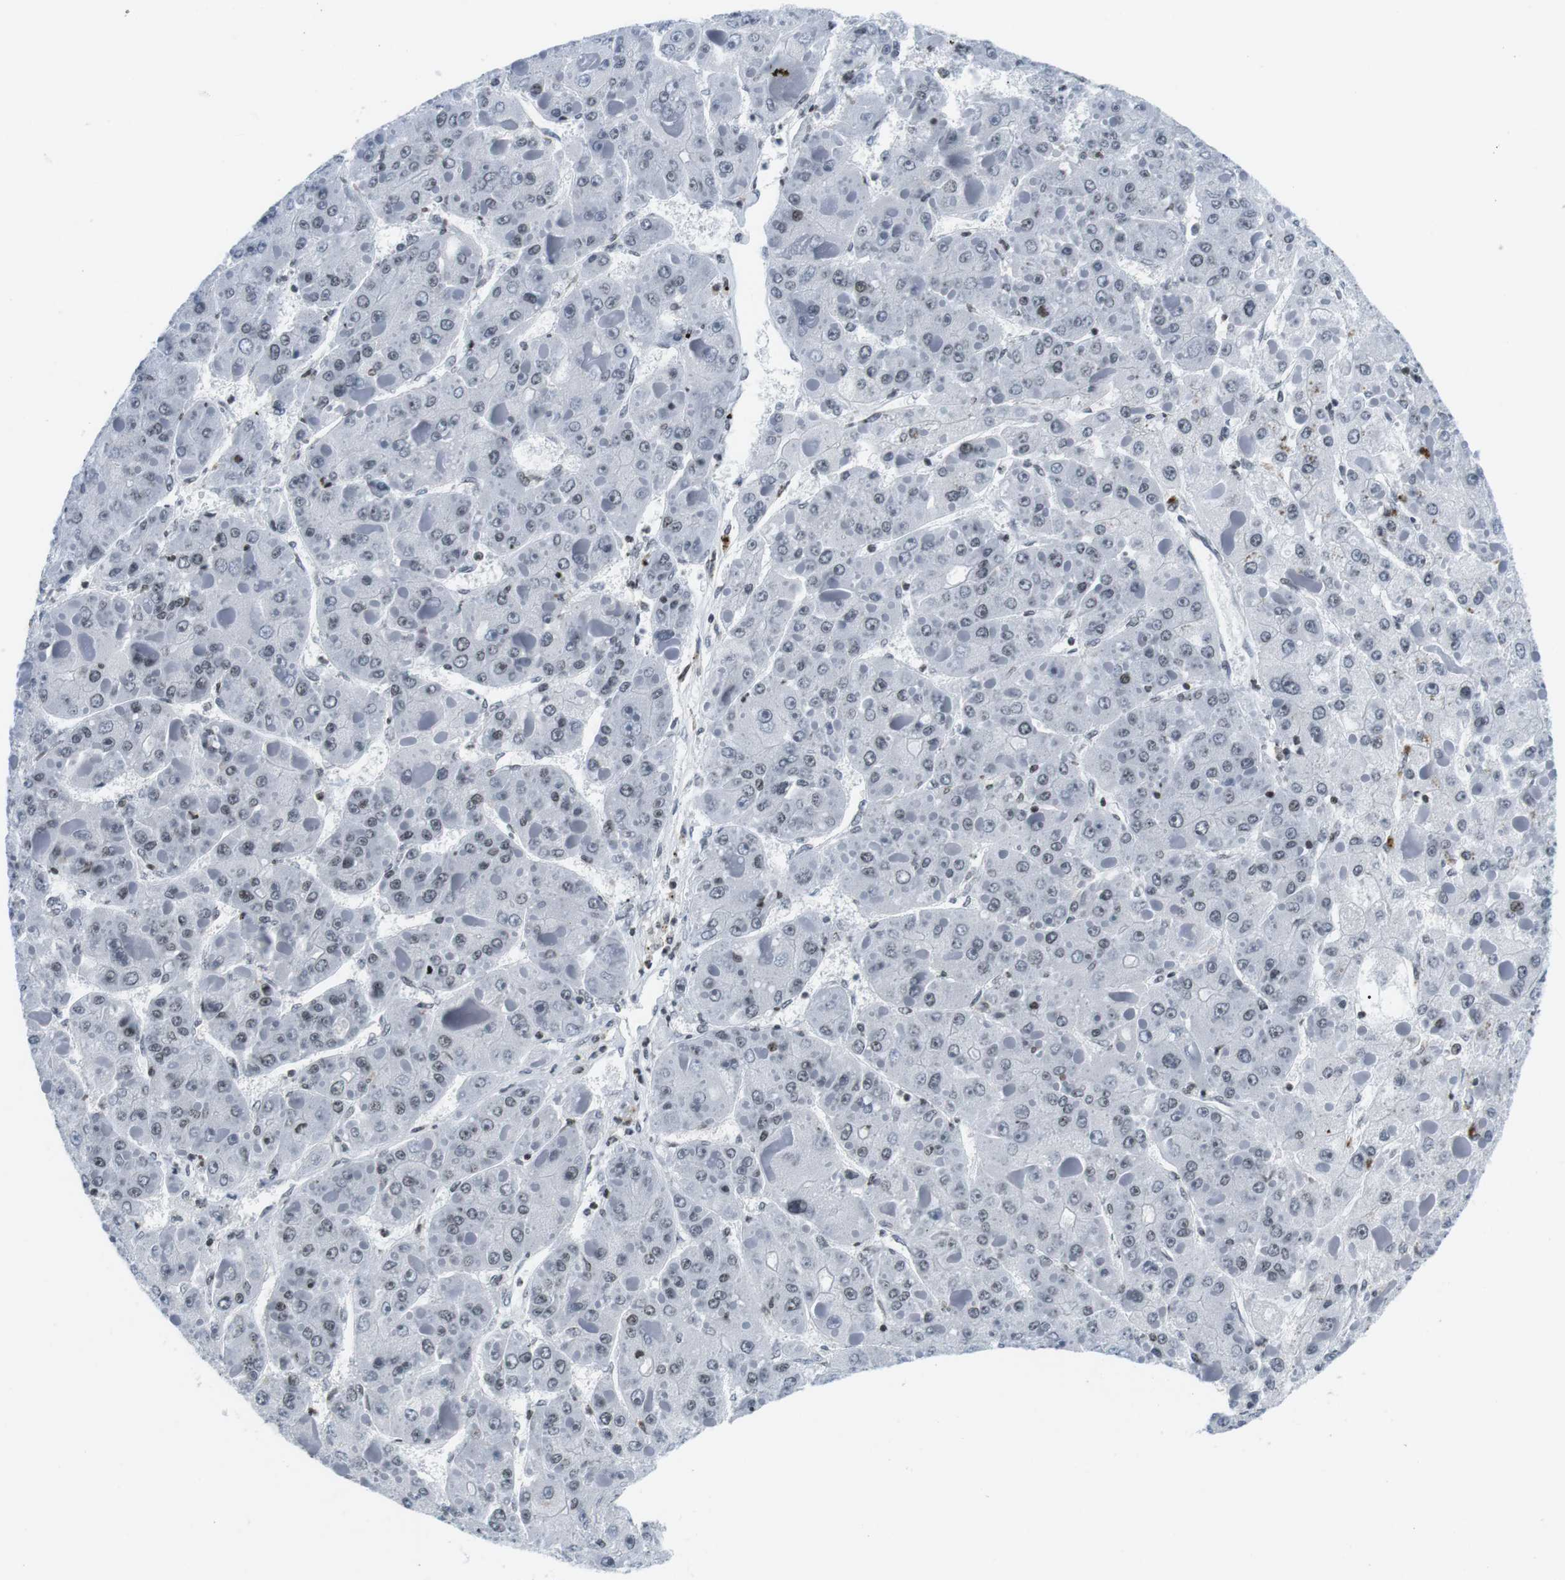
{"staining": {"intensity": "weak", "quantity": "<25%", "location": "nuclear"}, "tissue": "liver cancer", "cell_type": "Tumor cells", "image_type": "cancer", "snomed": [{"axis": "morphology", "description": "Carcinoma, Hepatocellular, NOS"}, {"axis": "topography", "description": "Liver"}], "caption": "This is an IHC image of human hepatocellular carcinoma (liver). There is no staining in tumor cells.", "gene": "E2F2", "patient": {"sex": "female", "age": 73}}